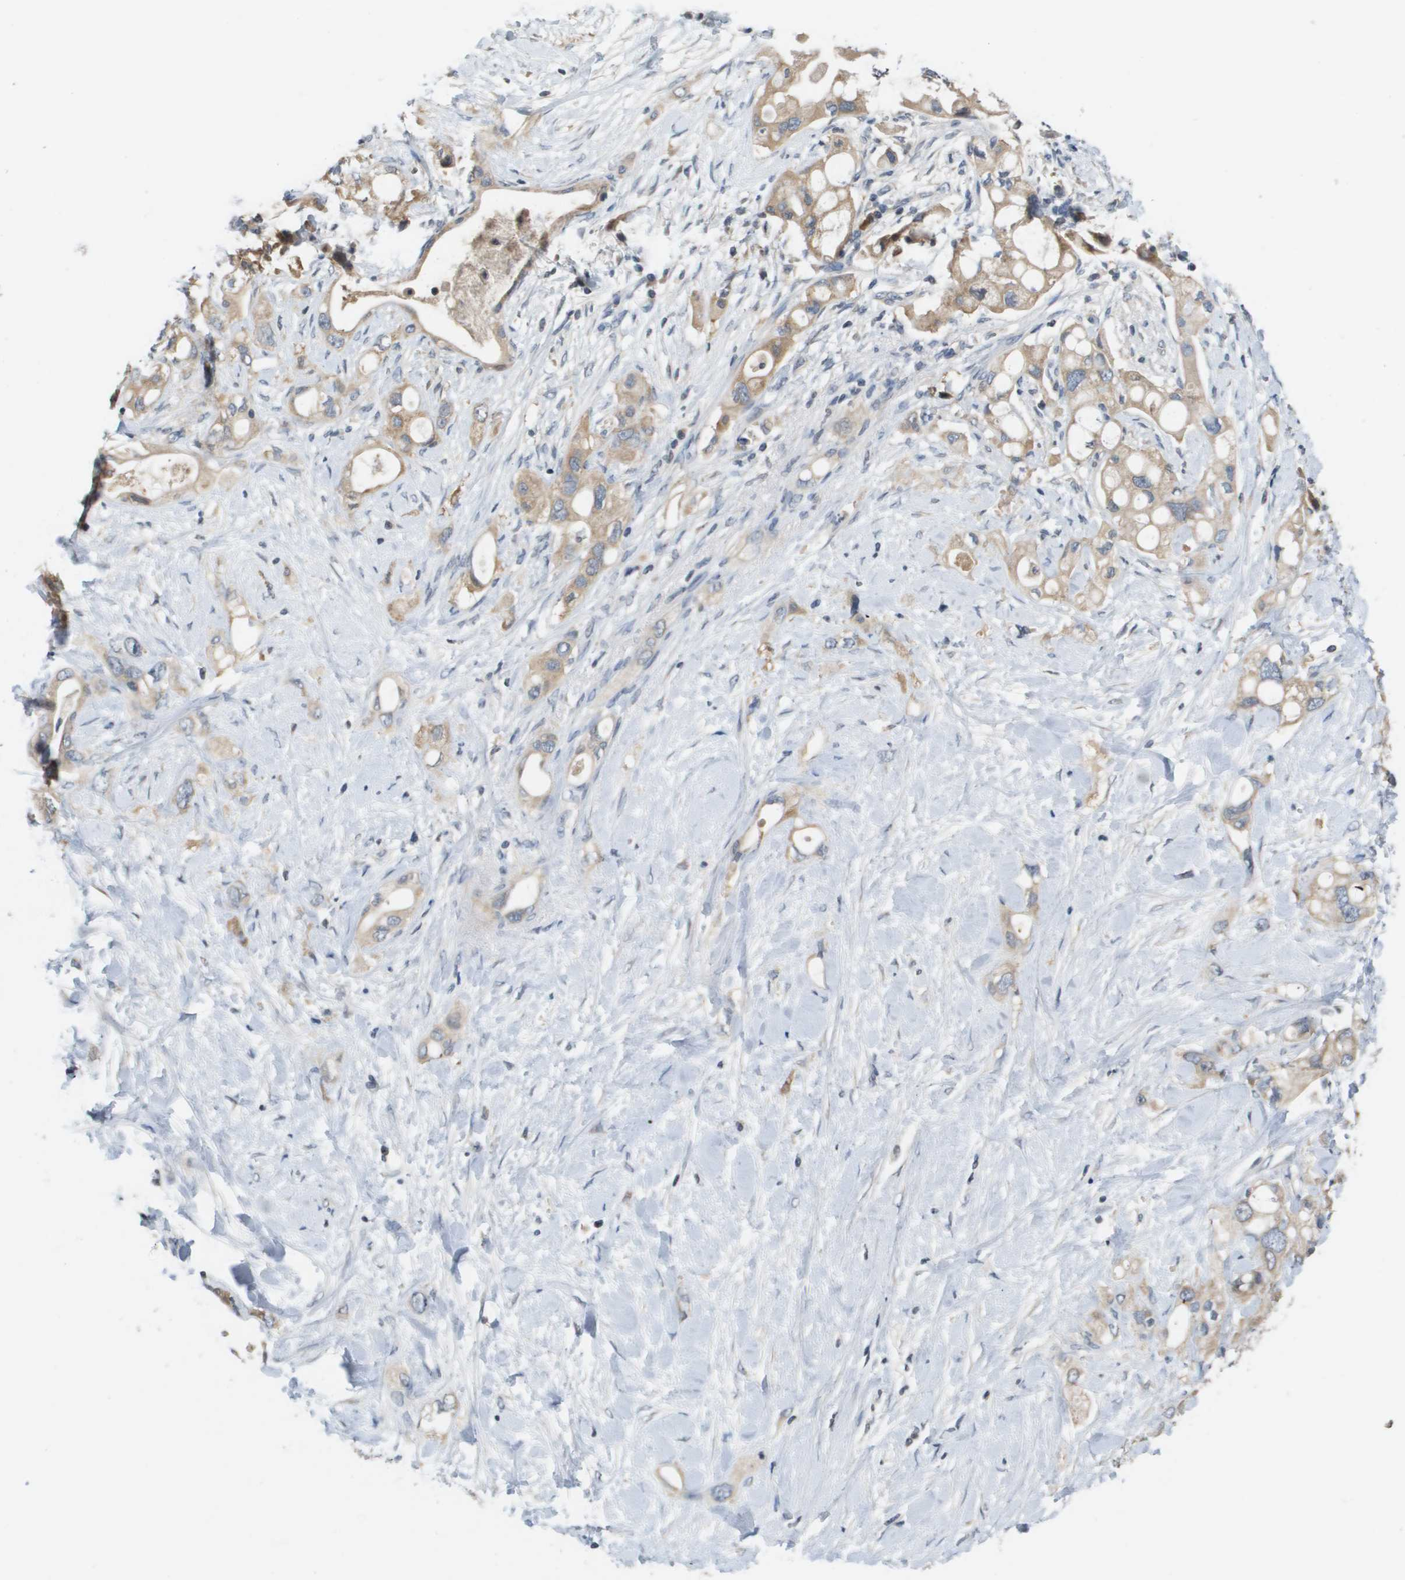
{"staining": {"intensity": "moderate", "quantity": ">75%", "location": "cytoplasmic/membranous"}, "tissue": "pancreatic cancer", "cell_type": "Tumor cells", "image_type": "cancer", "snomed": [{"axis": "morphology", "description": "Adenocarcinoma, NOS"}, {"axis": "topography", "description": "Pancreas"}], "caption": "A high-resolution photomicrograph shows IHC staining of pancreatic cancer (adenocarcinoma), which exhibits moderate cytoplasmic/membranous expression in about >75% of tumor cells.", "gene": "CAPN11", "patient": {"sex": "female", "age": 56}}